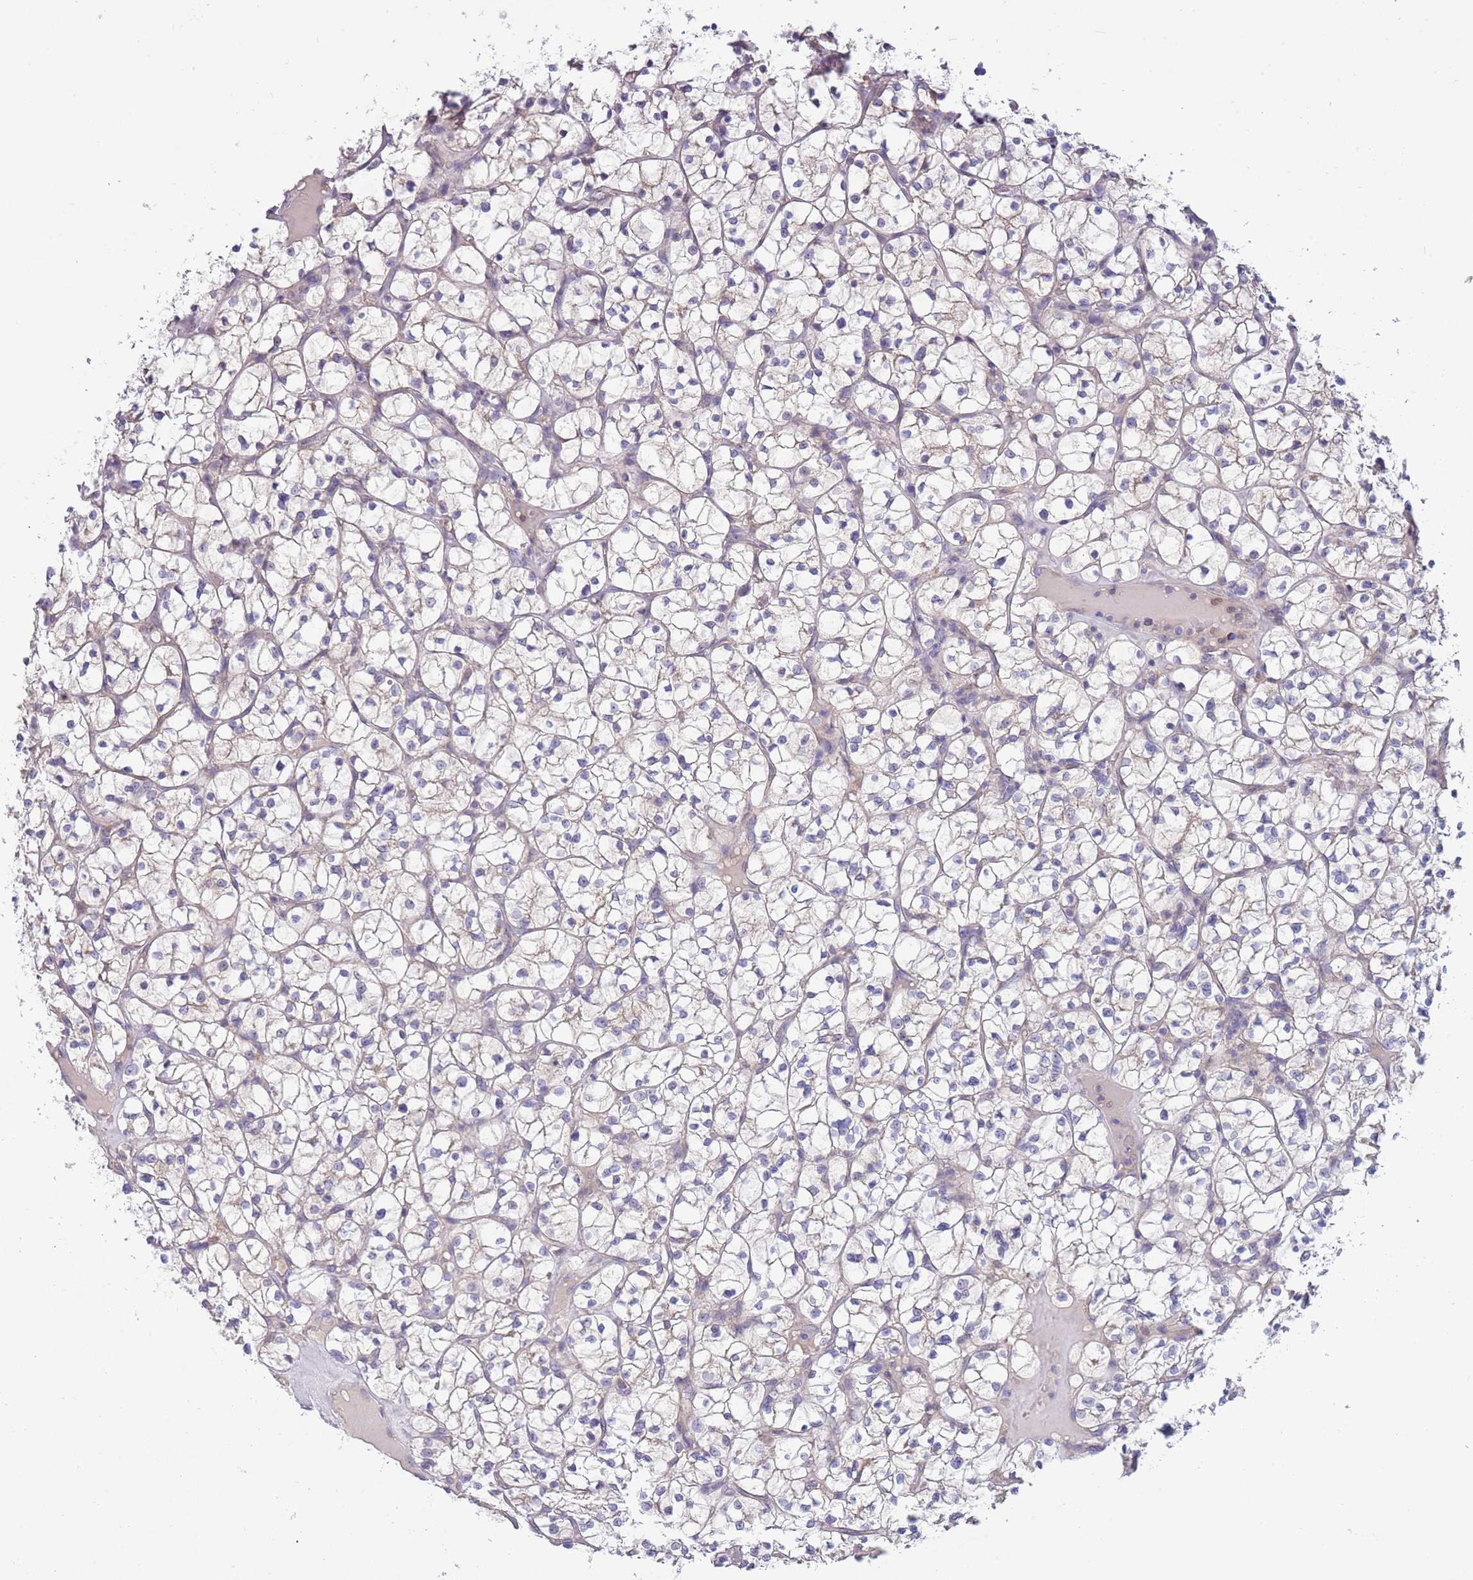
{"staining": {"intensity": "negative", "quantity": "none", "location": "none"}, "tissue": "renal cancer", "cell_type": "Tumor cells", "image_type": "cancer", "snomed": [{"axis": "morphology", "description": "Adenocarcinoma, NOS"}, {"axis": "topography", "description": "Kidney"}], "caption": "There is no significant staining in tumor cells of adenocarcinoma (renal).", "gene": "CABYR", "patient": {"sex": "female", "age": 64}}